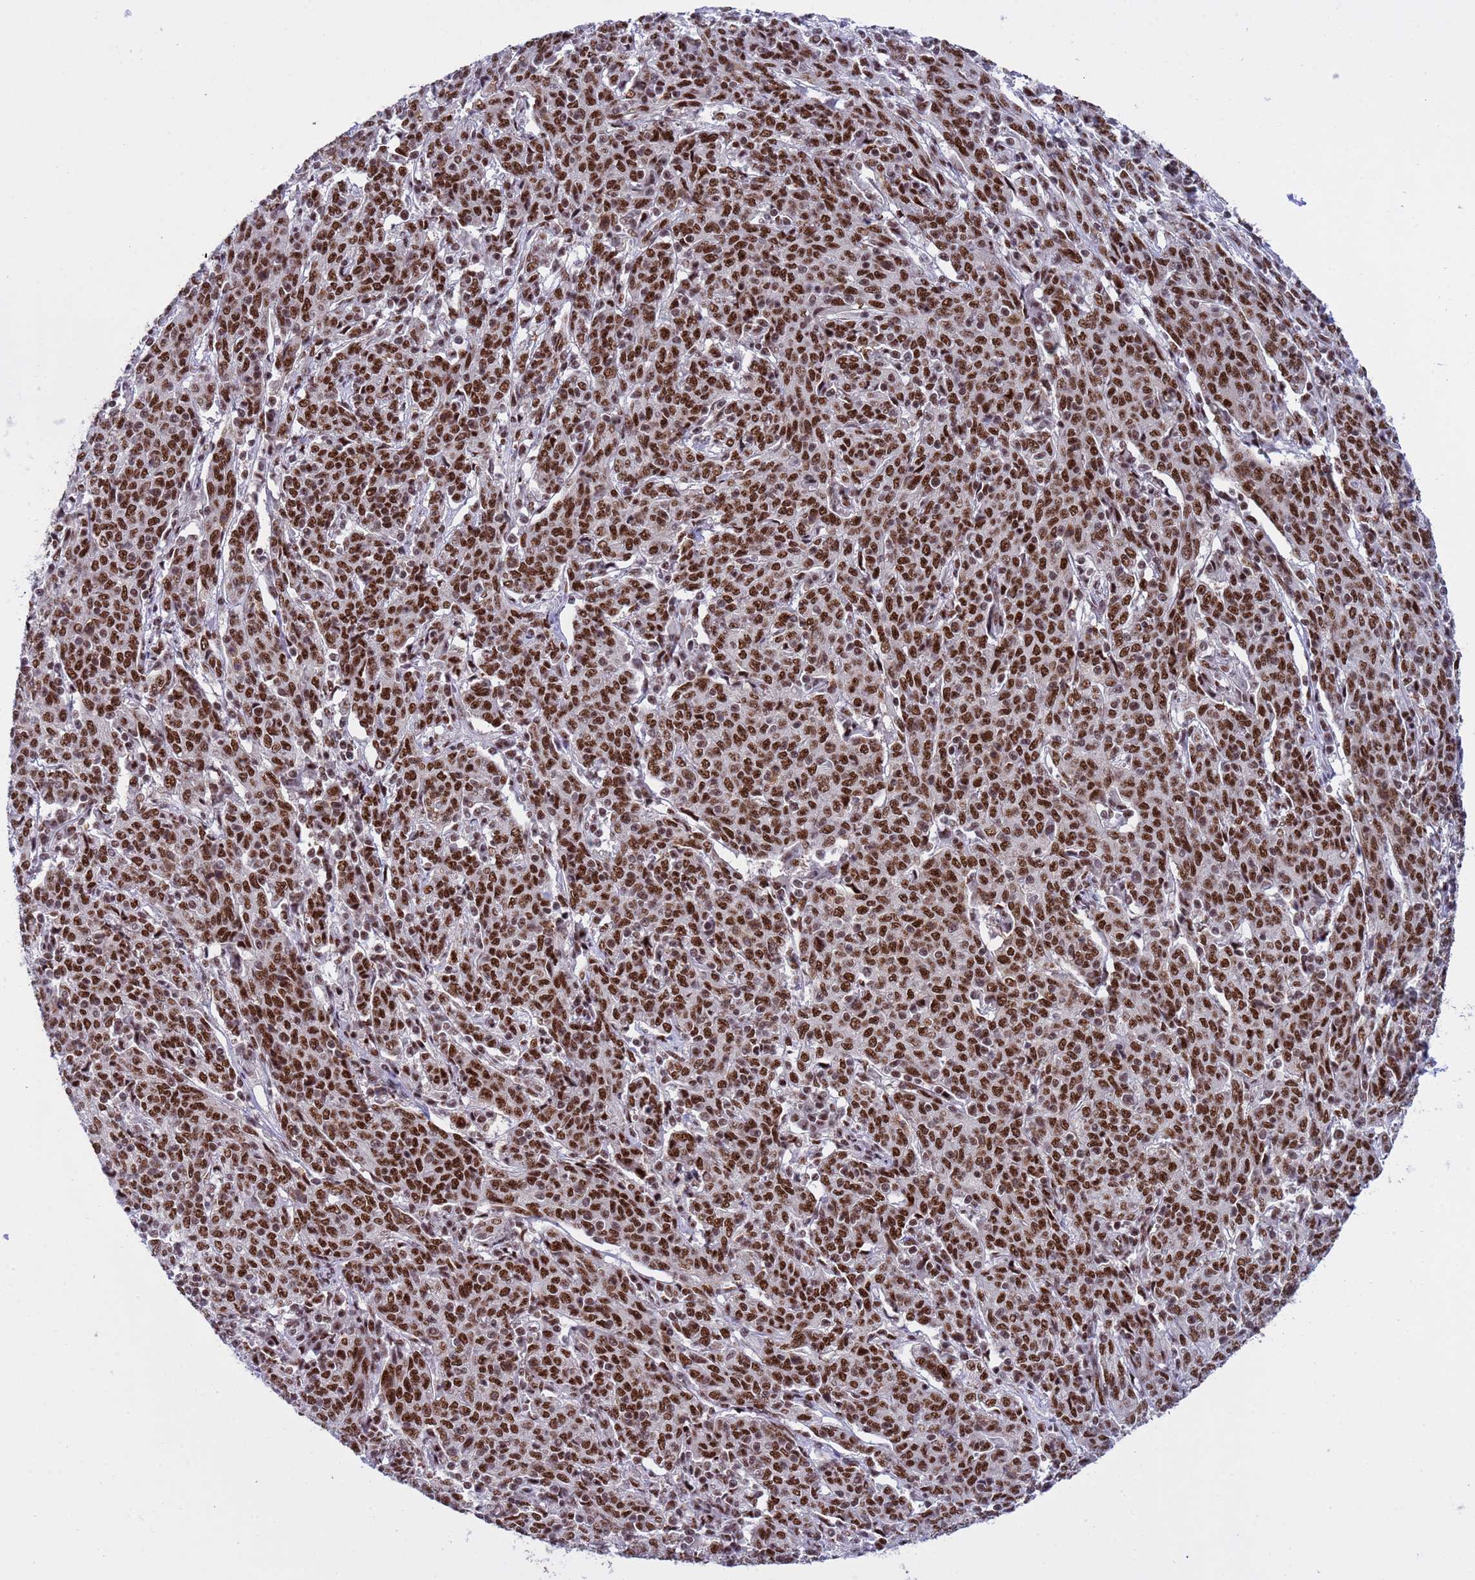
{"staining": {"intensity": "strong", "quantity": ">75%", "location": "nuclear"}, "tissue": "cervical cancer", "cell_type": "Tumor cells", "image_type": "cancer", "snomed": [{"axis": "morphology", "description": "Squamous cell carcinoma, NOS"}, {"axis": "topography", "description": "Cervix"}], "caption": "Immunohistochemical staining of human cervical cancer (squamous cell carcinoma) demonstrates high levels of strong nuclear protein expression in about >75% of tumor cells. The staining was performed using DAB (3,3'-diaminobenzidine) to visualize the protein expression in brown, while the nuclei were stained in blue with hematoxylin (Magnification: 20x).", "gene": "THOC2", "patient": {"sex": "female", "age": 67}}